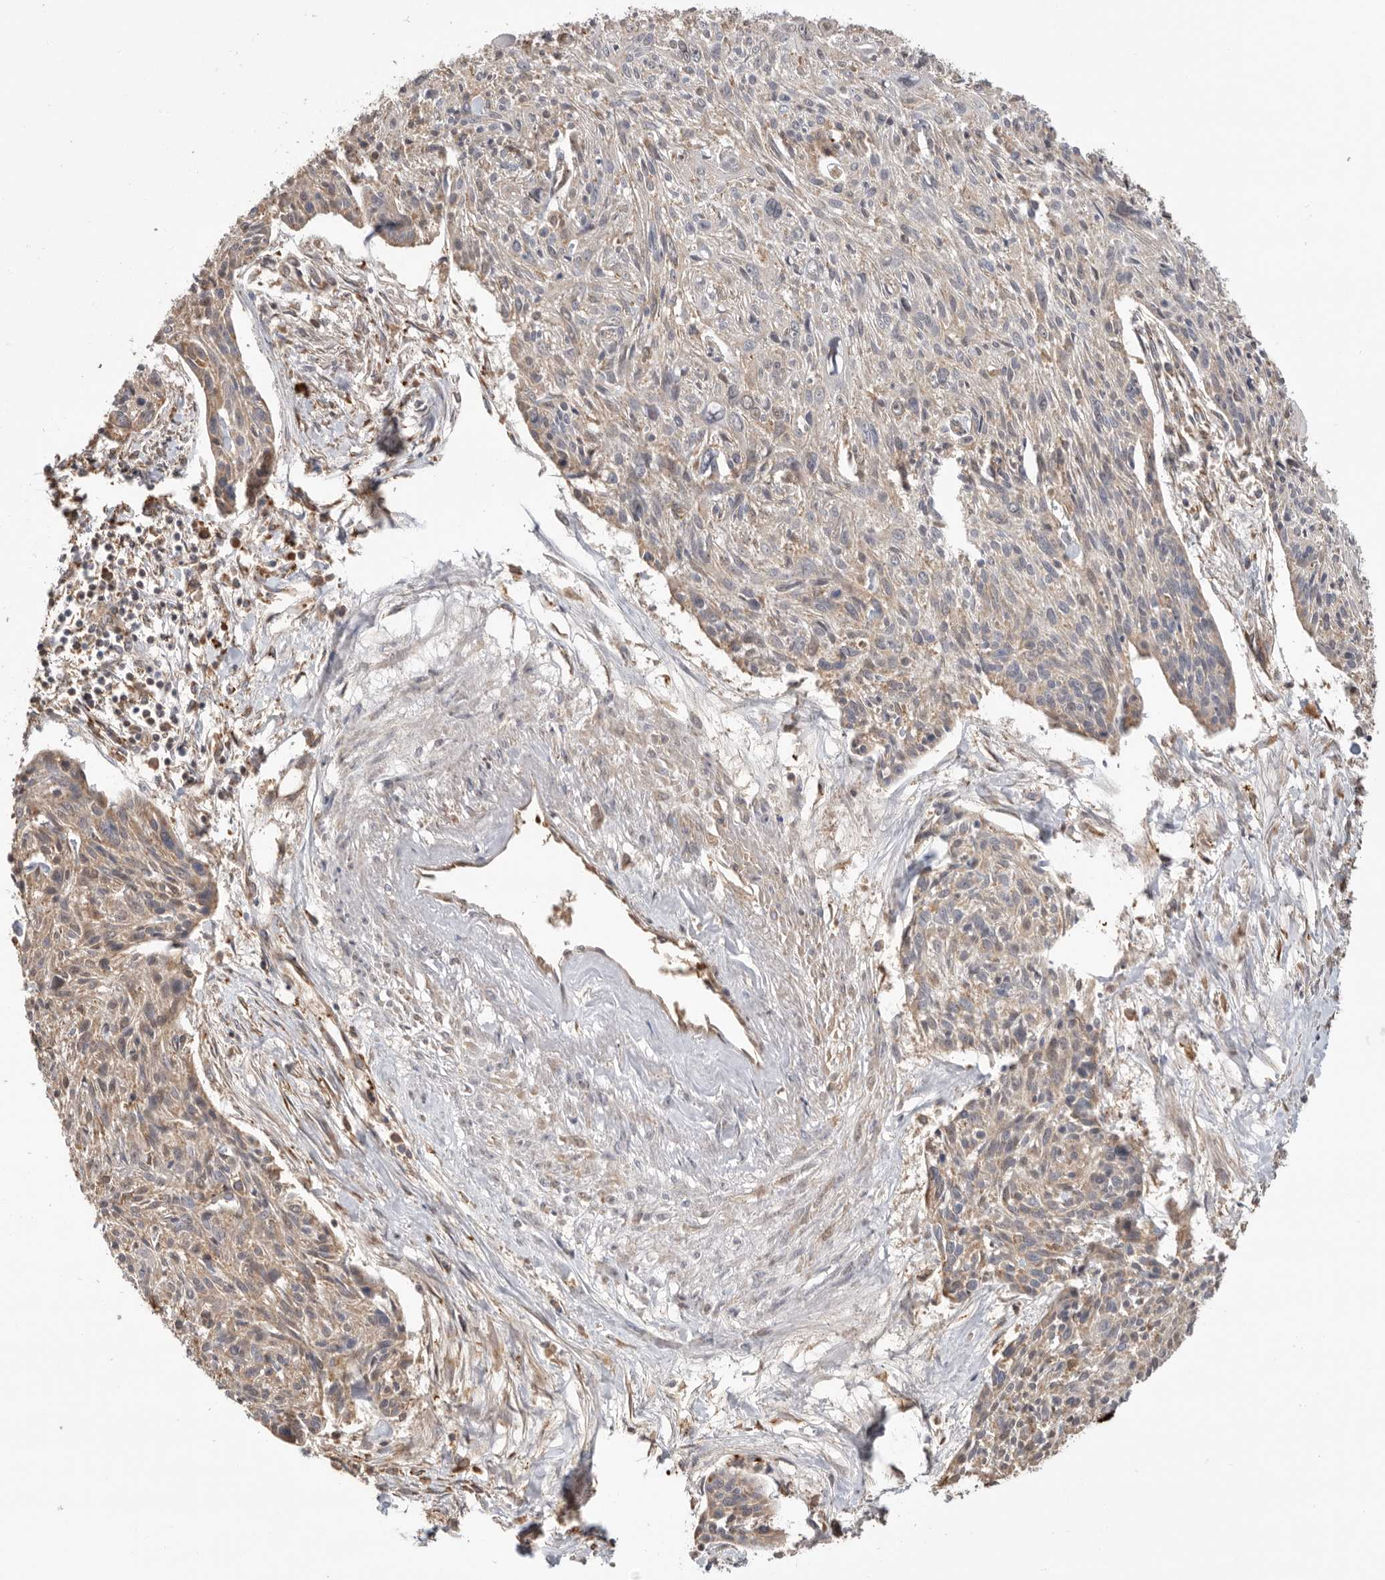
{"staining": {"intensity": "negative", "quantity": "none", "location": "none"}, "tissue": "cervical cancer", "cell_type": "Tumor cells", "image_type": "cancer", "snomed": [{"axis": "morphology", "description": "Squamous cell carcinoma, NOS"}, {"axis": "topography", "description": "Cervix"}], "caption": "Tumor cells are negative for protein expression in human cervical squamous cell carcinoma. (DAB (3,3'-diaminobenzidine) immunohistochemistry visualized using brightfield microscopy, high magnification).", "gene": "CDC42BPB", "patient": {"sex": "female", "age": 51}}